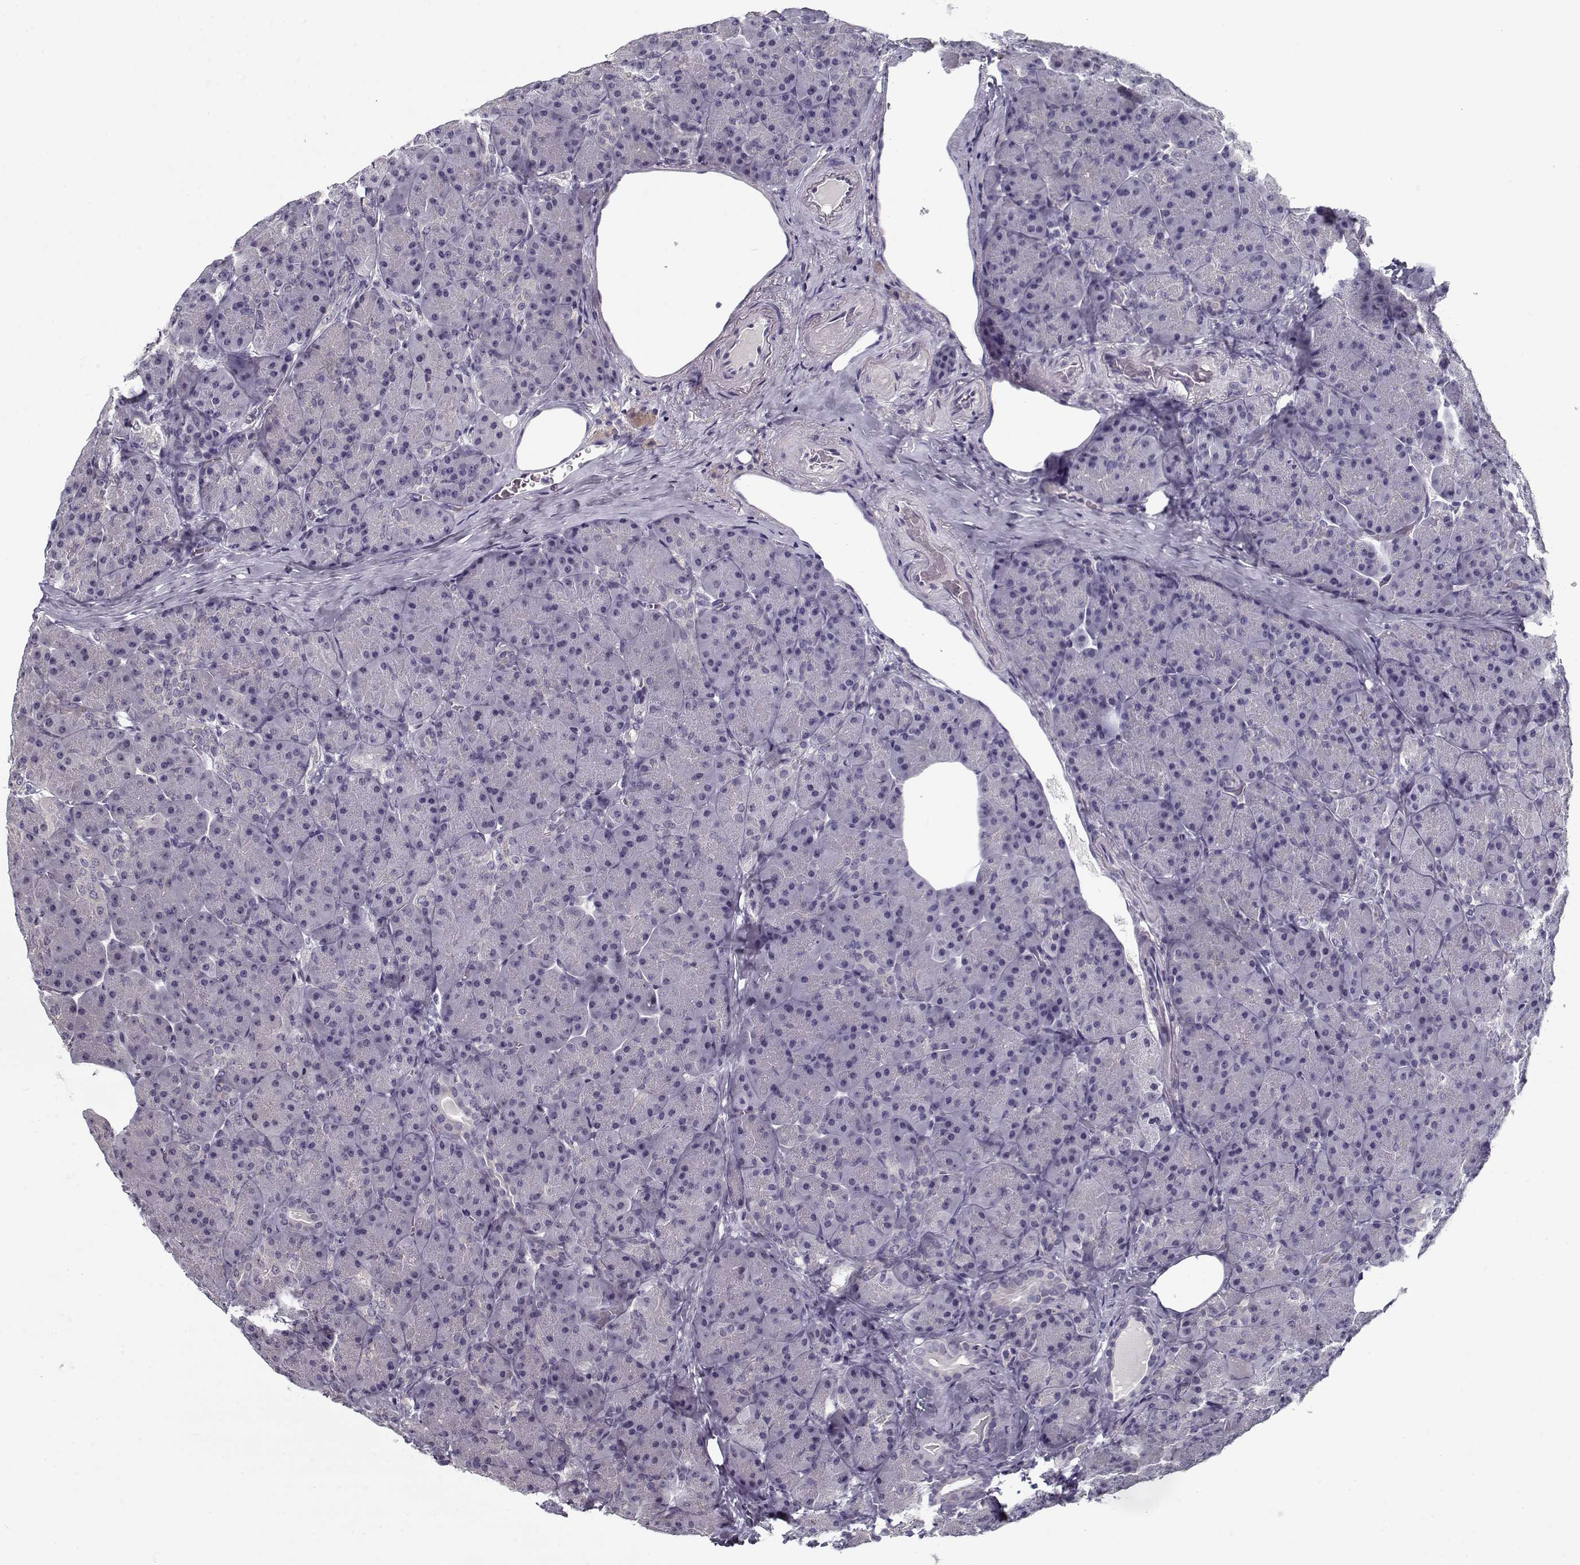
{"staining": {"intensity": "negative", "quantity": "none", "location": "none"}, "tissue": "pancreas", "cell_type": "Exocrine glandular cells", "image_type": "normal", "snomed": [{"axis": "morphology", "description": "Normal tissue, NOS"}, {"axis": "topography", "description": "Pancreas"}], "caption": "IHC photomicrograph of benign human pancreas stained for a protein (brown), which displays no staining in exocrine glandular cells. (Stains: DAB (3,3'-diaminobenzidine) immunohistochemistry with hematoxylin counter stain, Microscopy: brightfield microscopy at high magnification).", "gene": "TESPA1", "patient": {"sex": "male", "age": 57}}